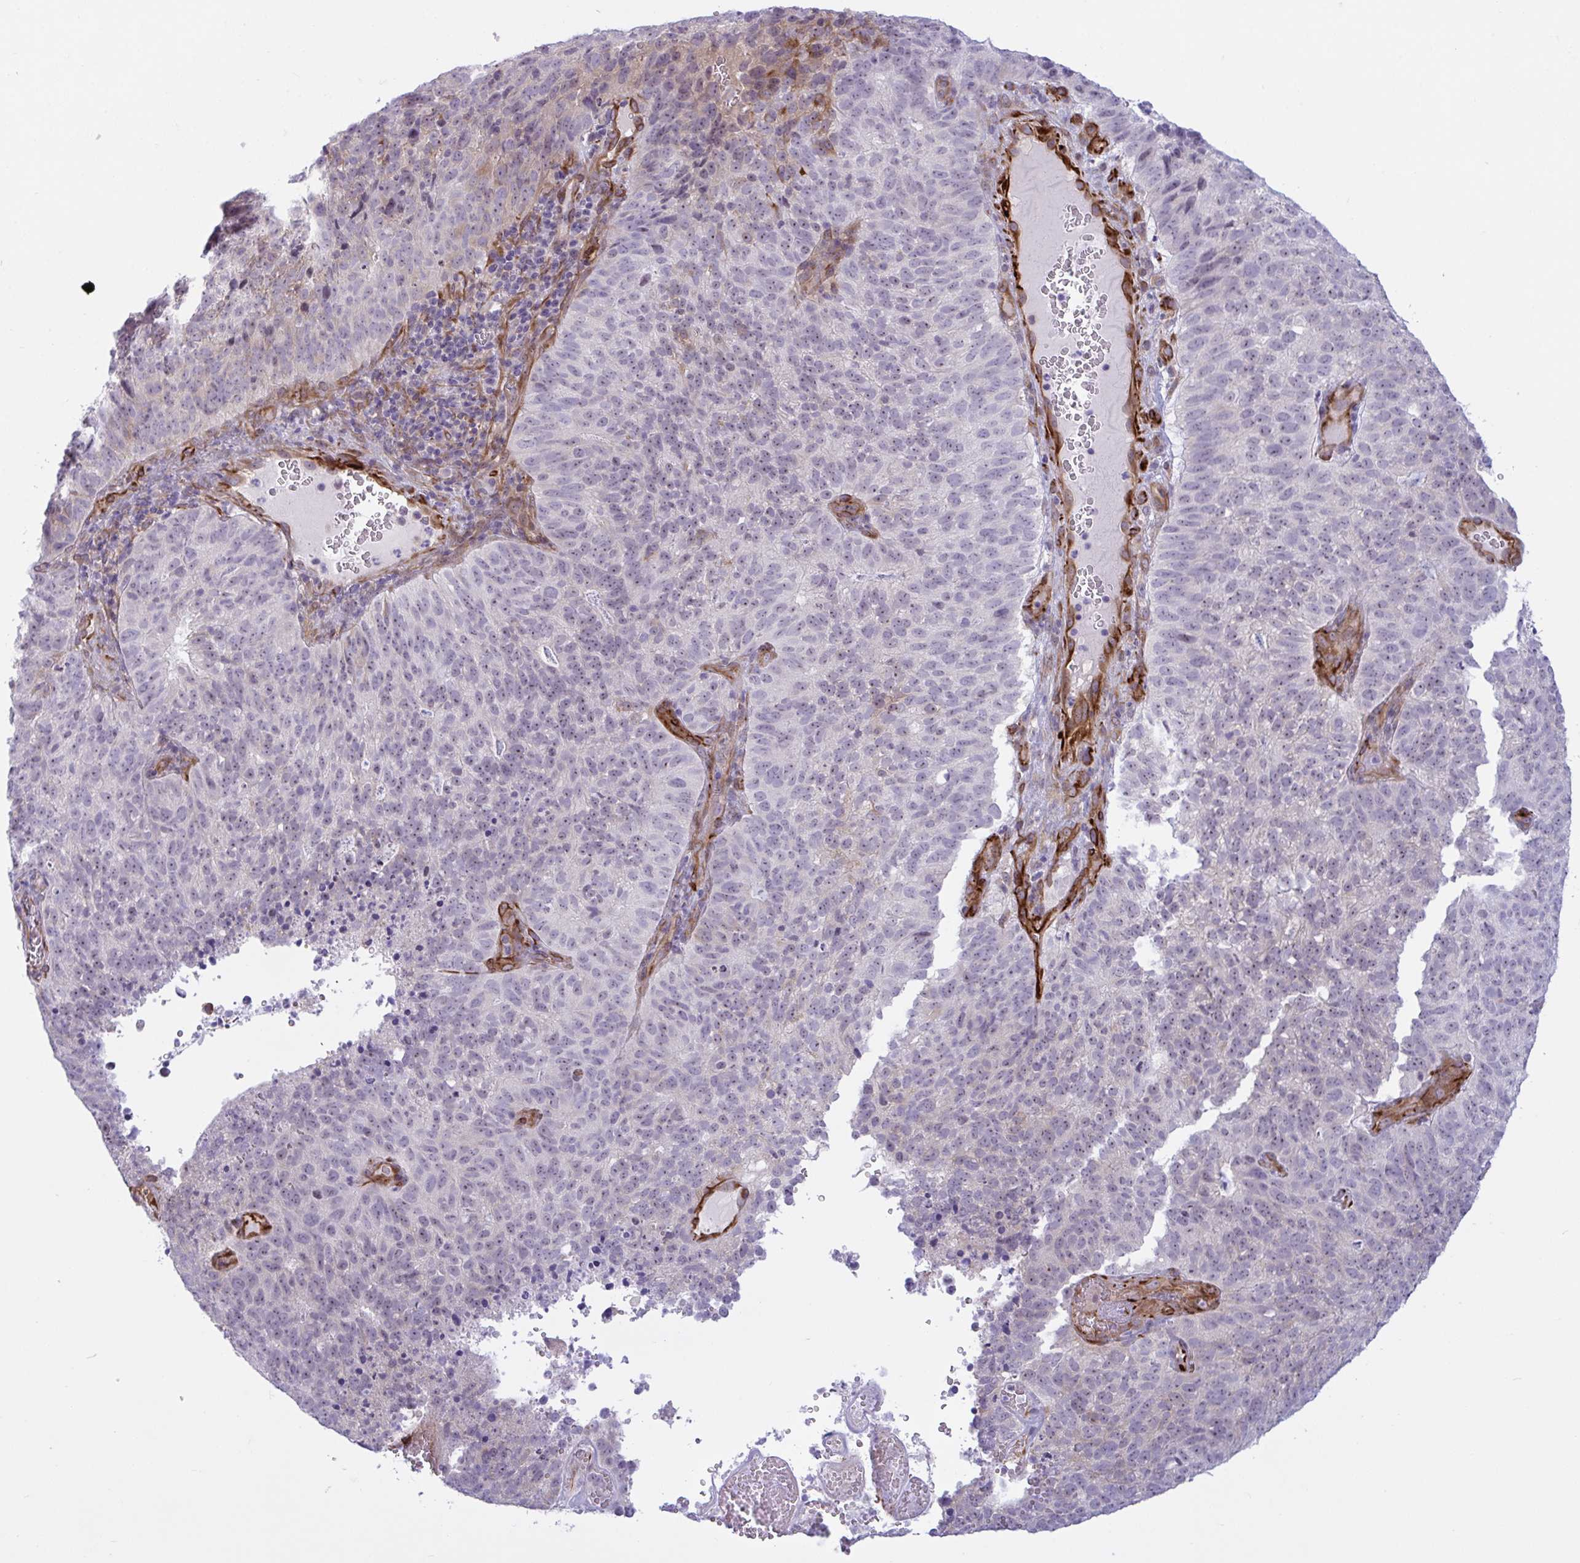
{"staining": {"intensity": "weak", "quantity": "<25%", "location": "cytoplasmic/membranous"}, "tissue": "cervical cancer", "cell_type": "Tumor cells", "image_type": "cancer", "snomed": [{"axis": "morphology", "description": "Adenocarcinoma, NOS"}, {"axis": "topography", "description": "Cervix"}], "caption": "Adenocarcinoma (cervical) was stained to show a protein in brown. There is no significant staining in tumor cells.", "gene": "PRRT4", "patient": {"sex": "female", "age": 38}}